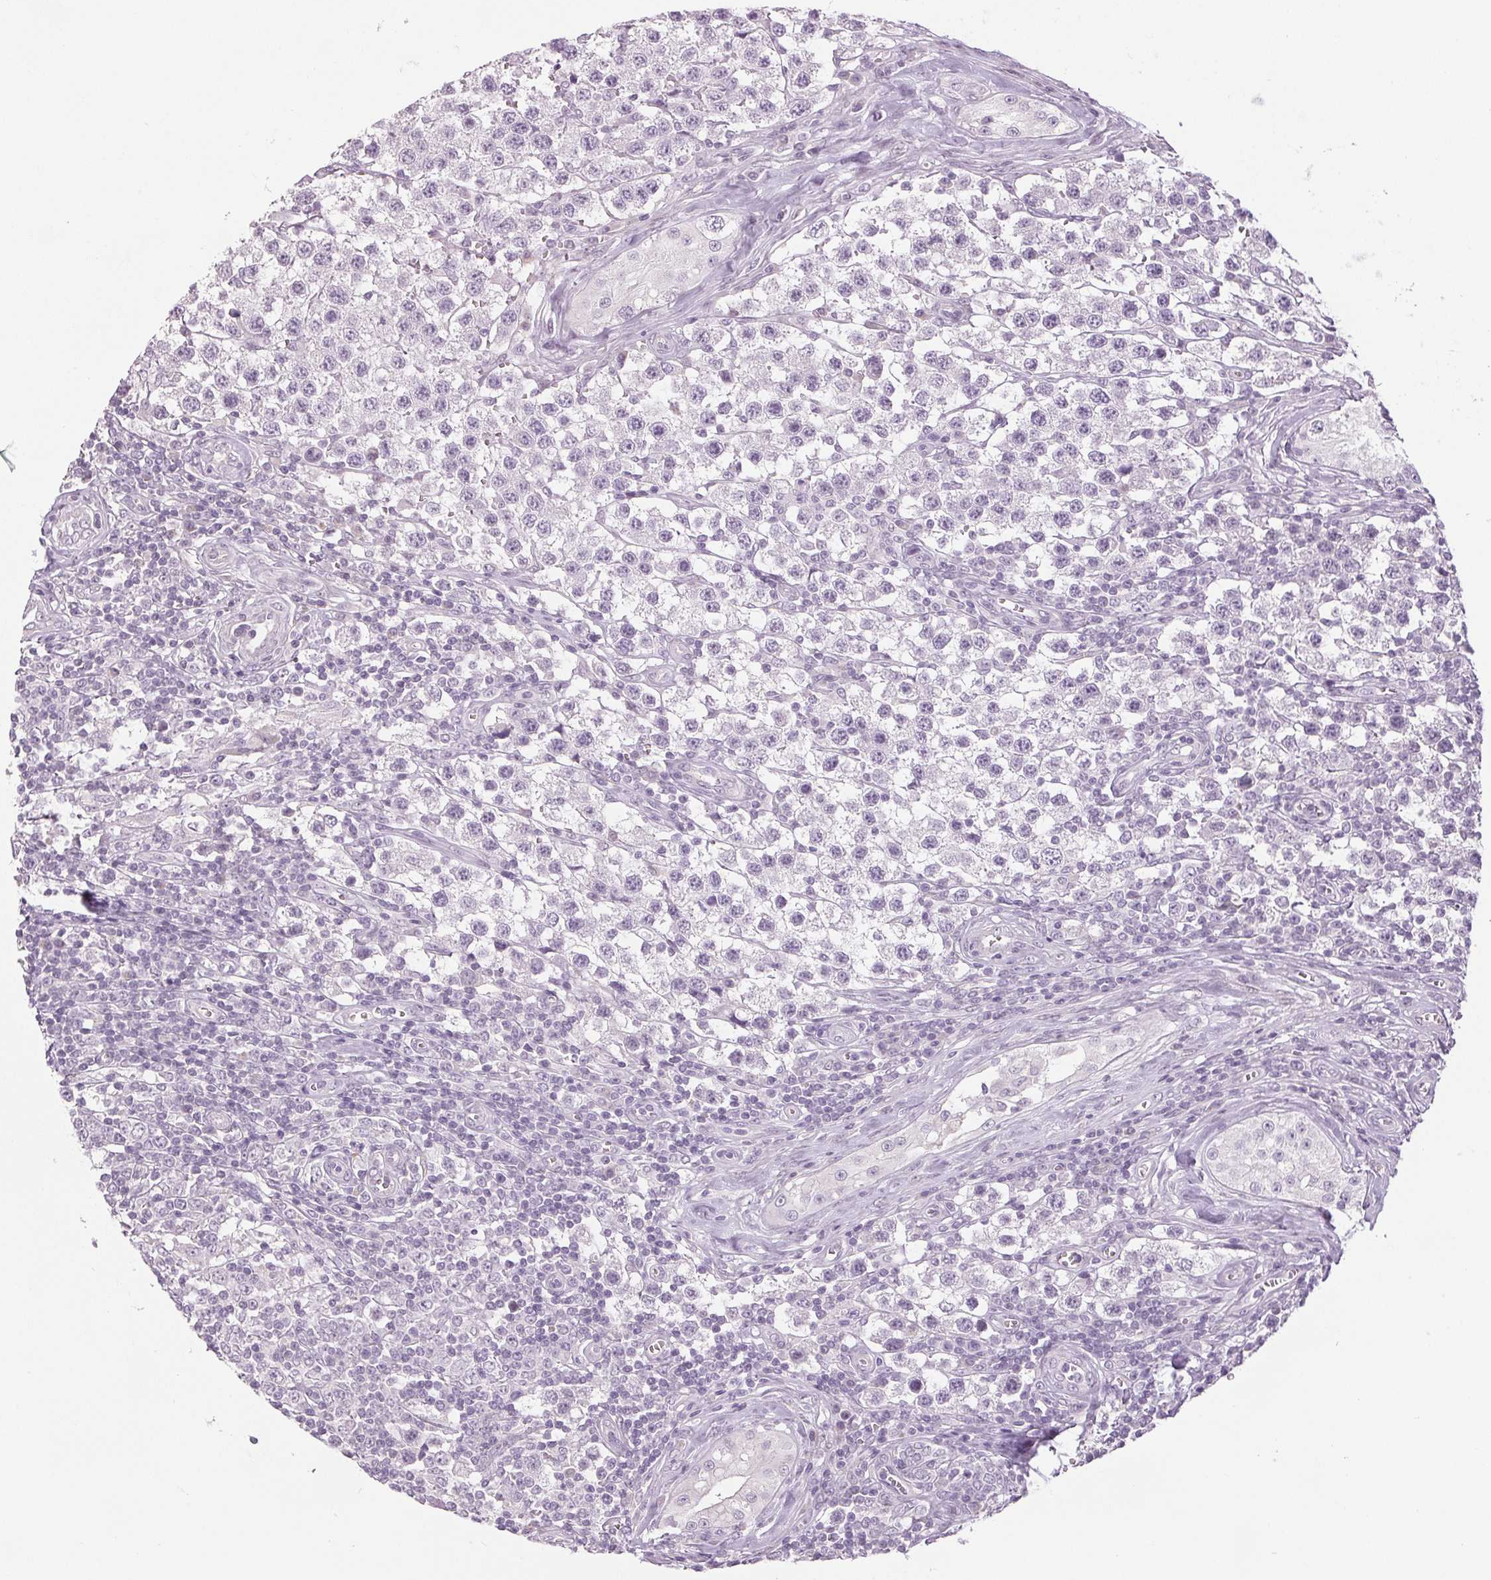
{"staining": {"intensity": "negative", "quantity": "none", "location": "none"}, "tissue": "testis cancer", "cell_type": "Tumor cells", "image_type": "cancer", "snomed": [{"axis": "morphology", "description": "Seminoma, NOS"}, {"axis": "topography", "description": "Testis"}], "caption": "Immunohistochemistry of testis cancer (seminoma) exhibits no expression in tumor cells.", "gene": "DNAJC6", "patient": {"sex": "male", "age": 34}}